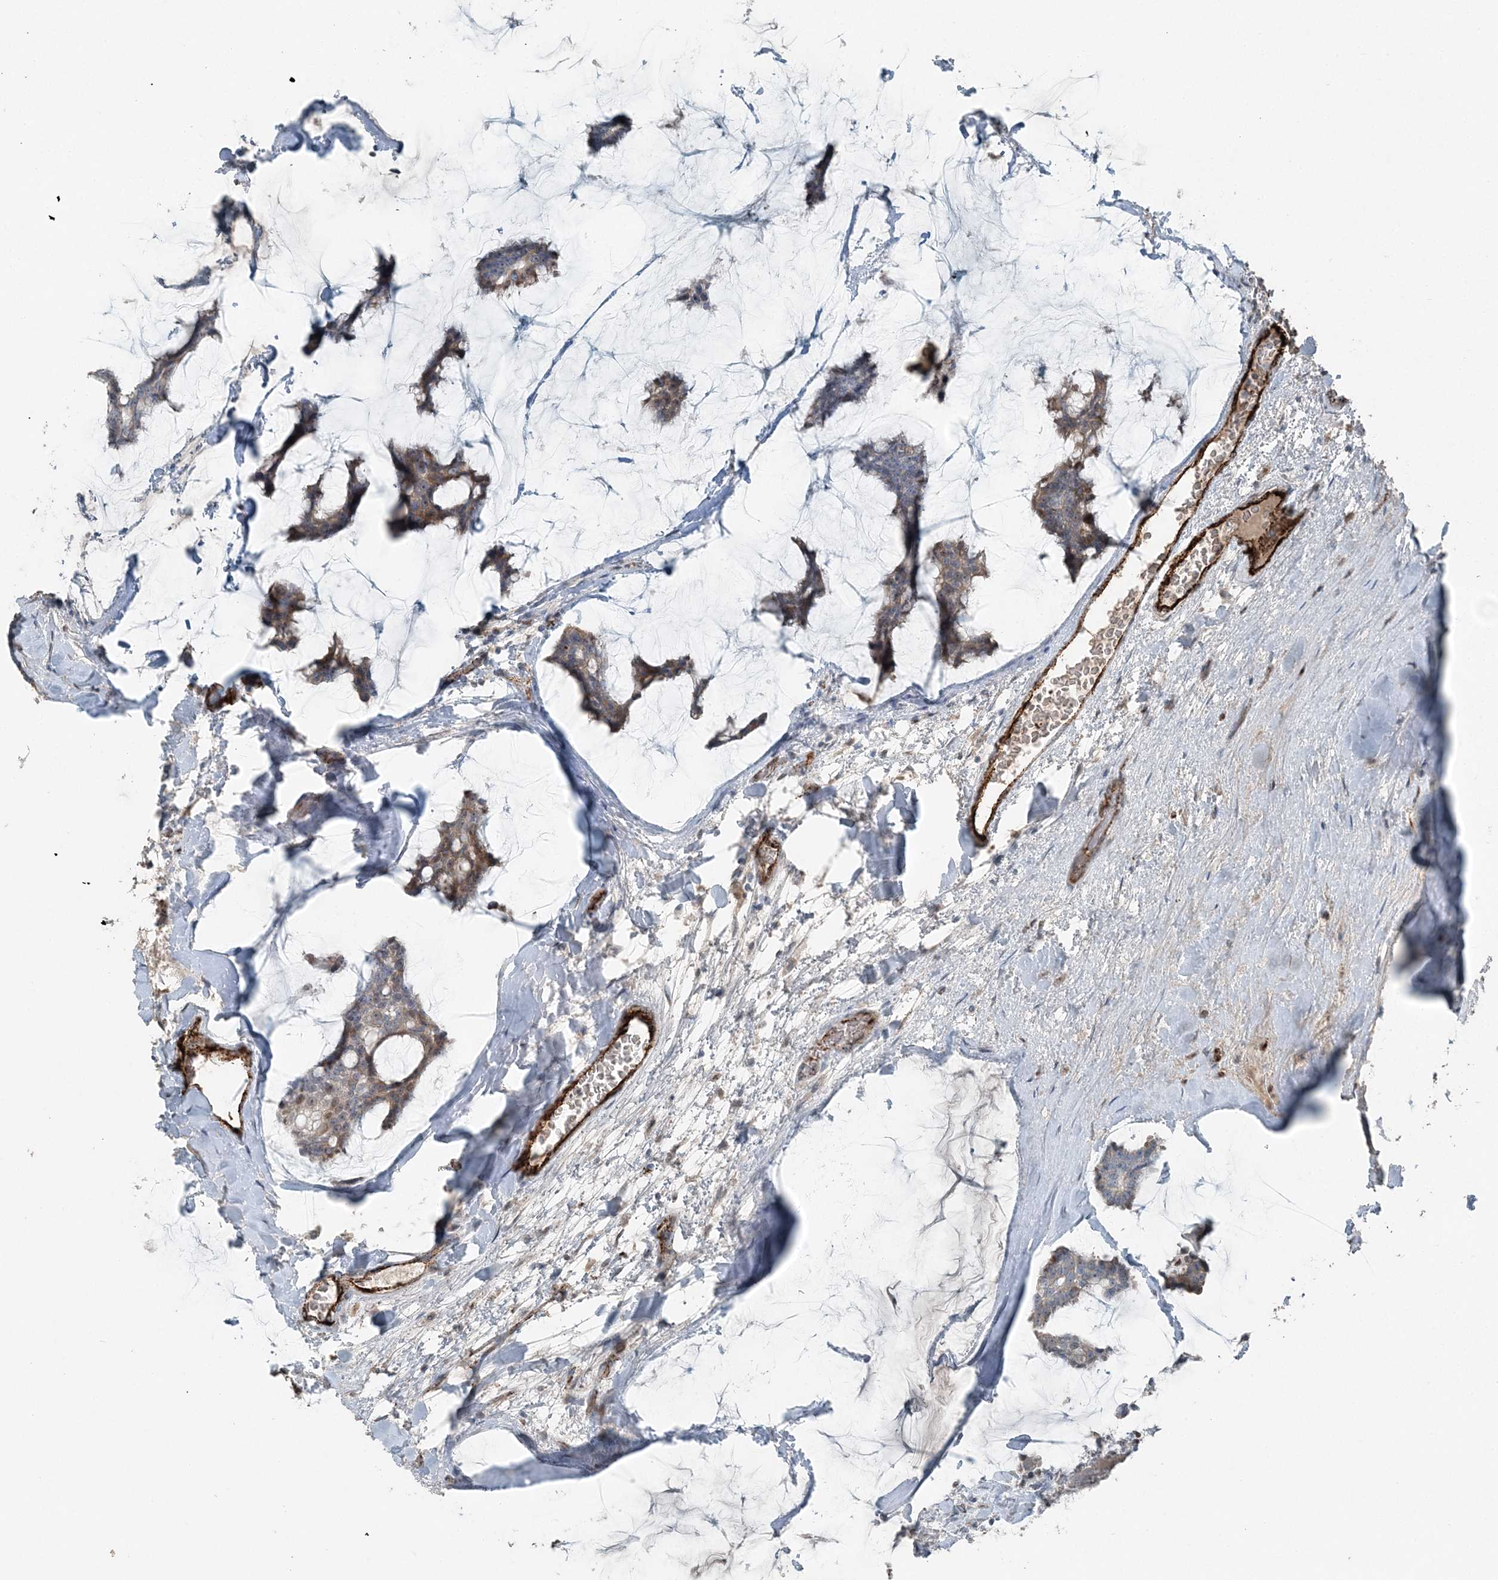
{"staining": {"intensity": "weak", "quantity": ">75%", "location": "cytoplasmic/membranous"}, "tissue": "breast cancer", "cell_type": "Tumor cells", "image_type": "cancer", "snomed": [{"axis": "morphology", "description": "Duct carcinoma"}, {"axis": "topography", "description": "Breast"}], "caption": "This is an image of immunohistochemistry (IHC) staining of breast invasive ductal carcinoma, which shows weak positivity in the cytoplasmic/membranous of tumor cells.", "gene": "ELOVL7", "patient": {"sex": "female", "age": 93}}